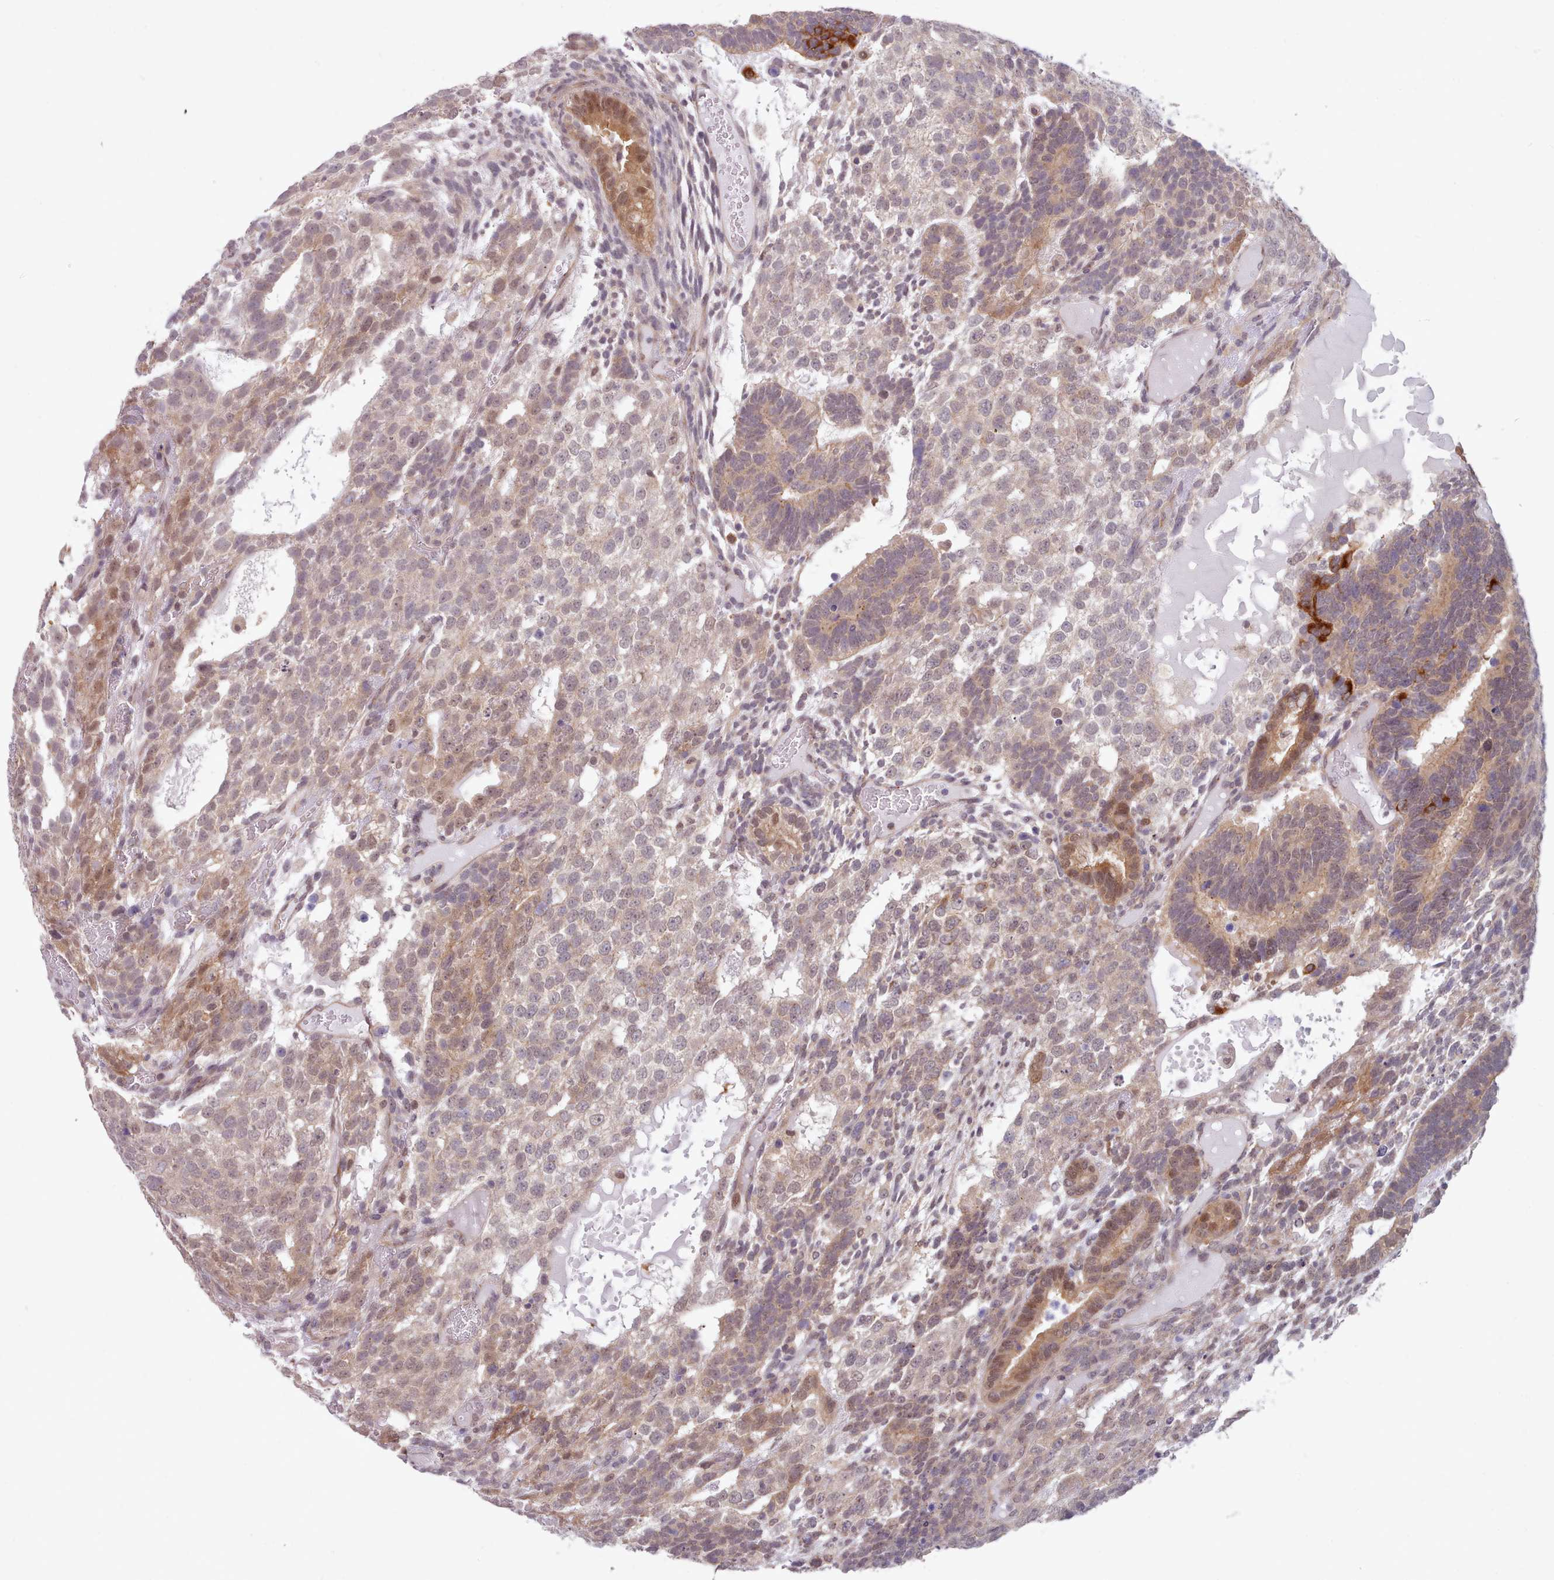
{"staining": {"intensity": "weak", "quantity": "25%-75%", "location": "cytoplasmic/membranous,nuclear"}, "tissue": "testis cancer", "cell_type": "Tumor cells", "image_type": "cancer", "snomed": [{"axis": "morphology", "description": "Carcinoma, Embryonal, NOS"}, {"axis": "topography", "description": "Testis"}], "caption": "Embryonal carcinoma (testis) stained with DAB immunohistochemistry displays low levels of weak cytoplasmic/membranous and nuclear positivity in about 25%-75% of tumor cells.", "gene": "CES3", "patient": {"sex": "male", "age": 23}}